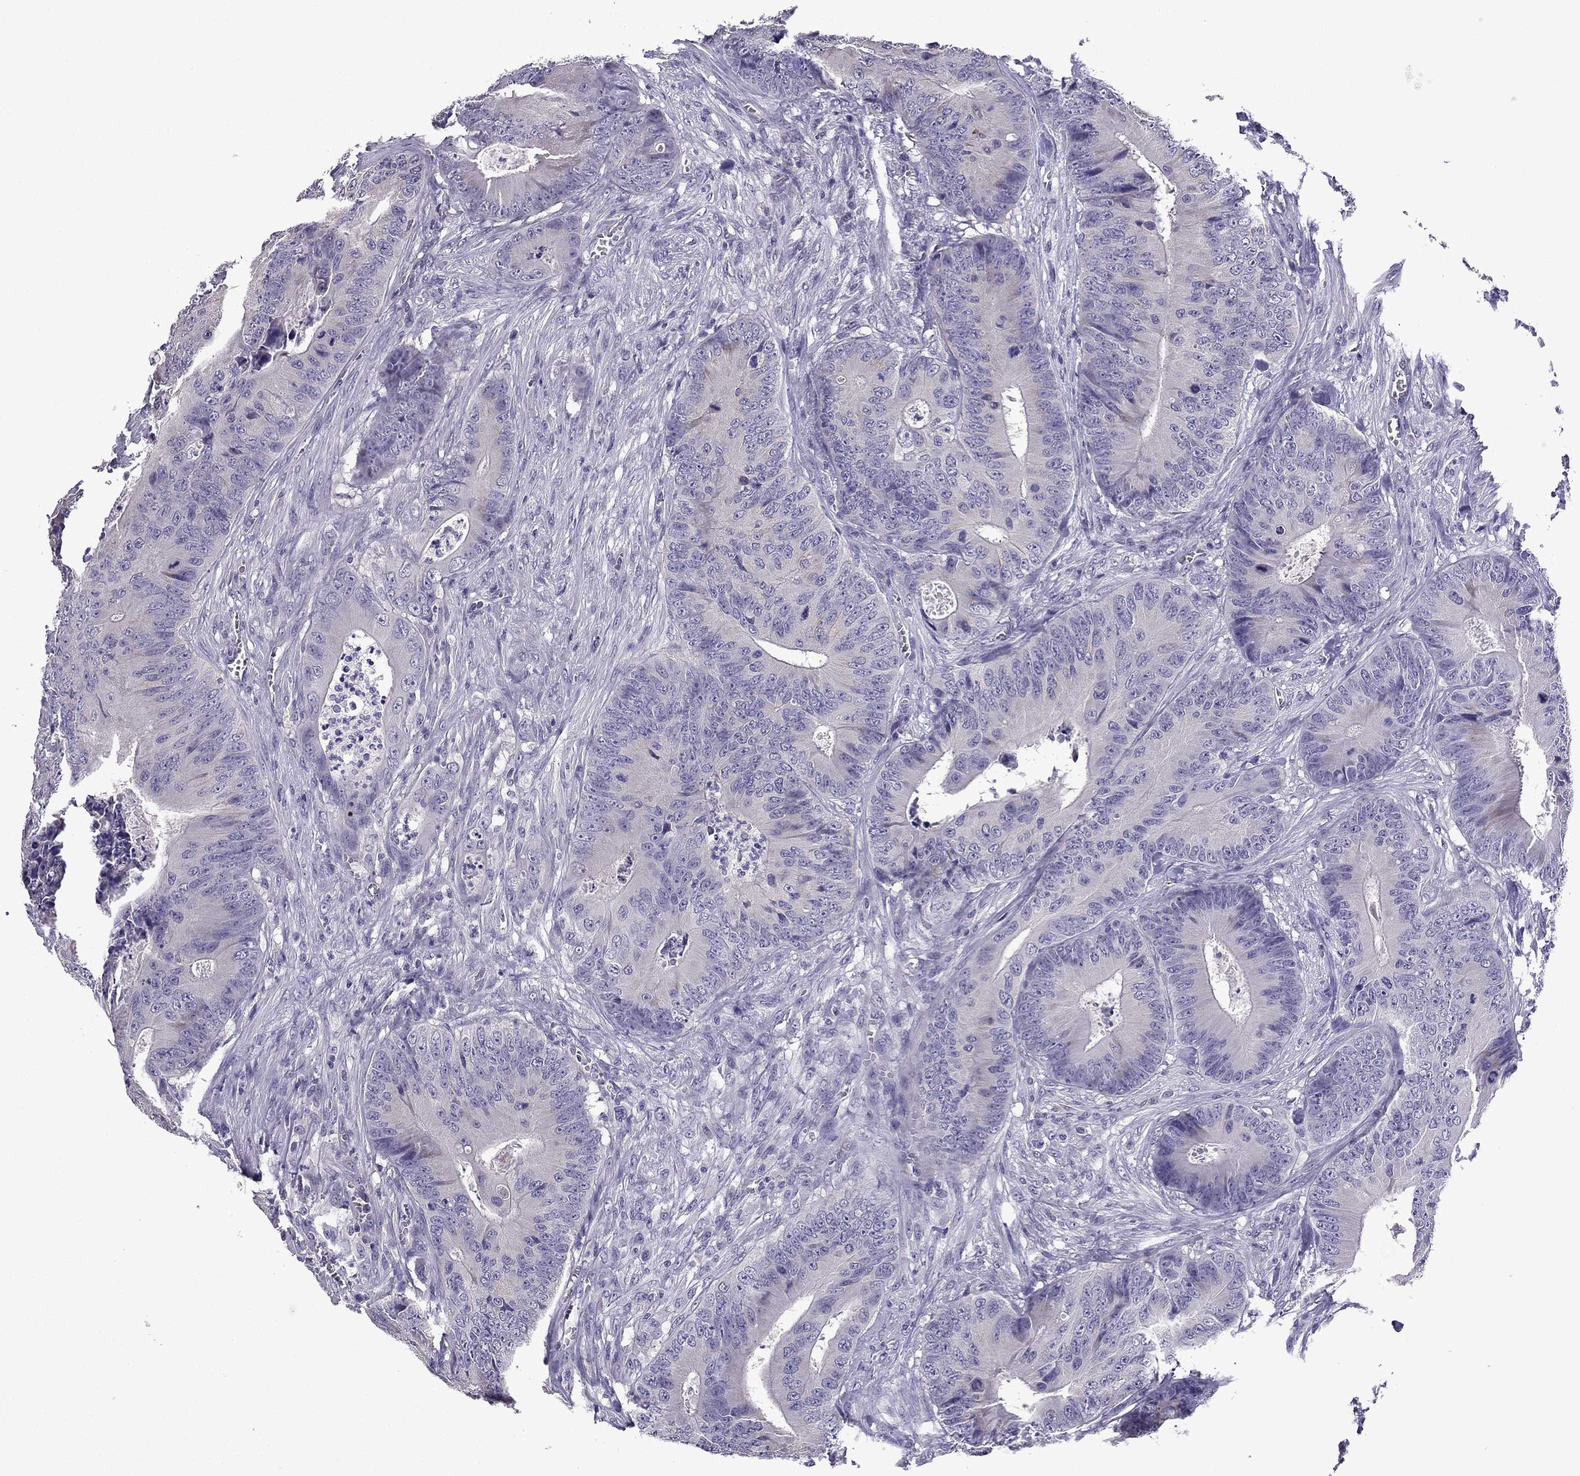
{"staining": {"intensity": "negative", "quantity": "none", "location": "none"}, "tissue": "colorectal cancer", "cell_type": "Tumor cells", "image_type": "cancer", "snomed": [{"axis": "morphology", "description": "Adenocarcinoma, NOS"}, {"axis": "topography", "description": "Colon"}], "caption": "High magnification brightfield microscopy of adenocarcinoma (colorectal) stained with DAB (brown) and counterstained with hematoxylin (blue): tumor cells show no significant expression.", "gene": "TTN", "patient": {"sex": "male", "age": 84}}